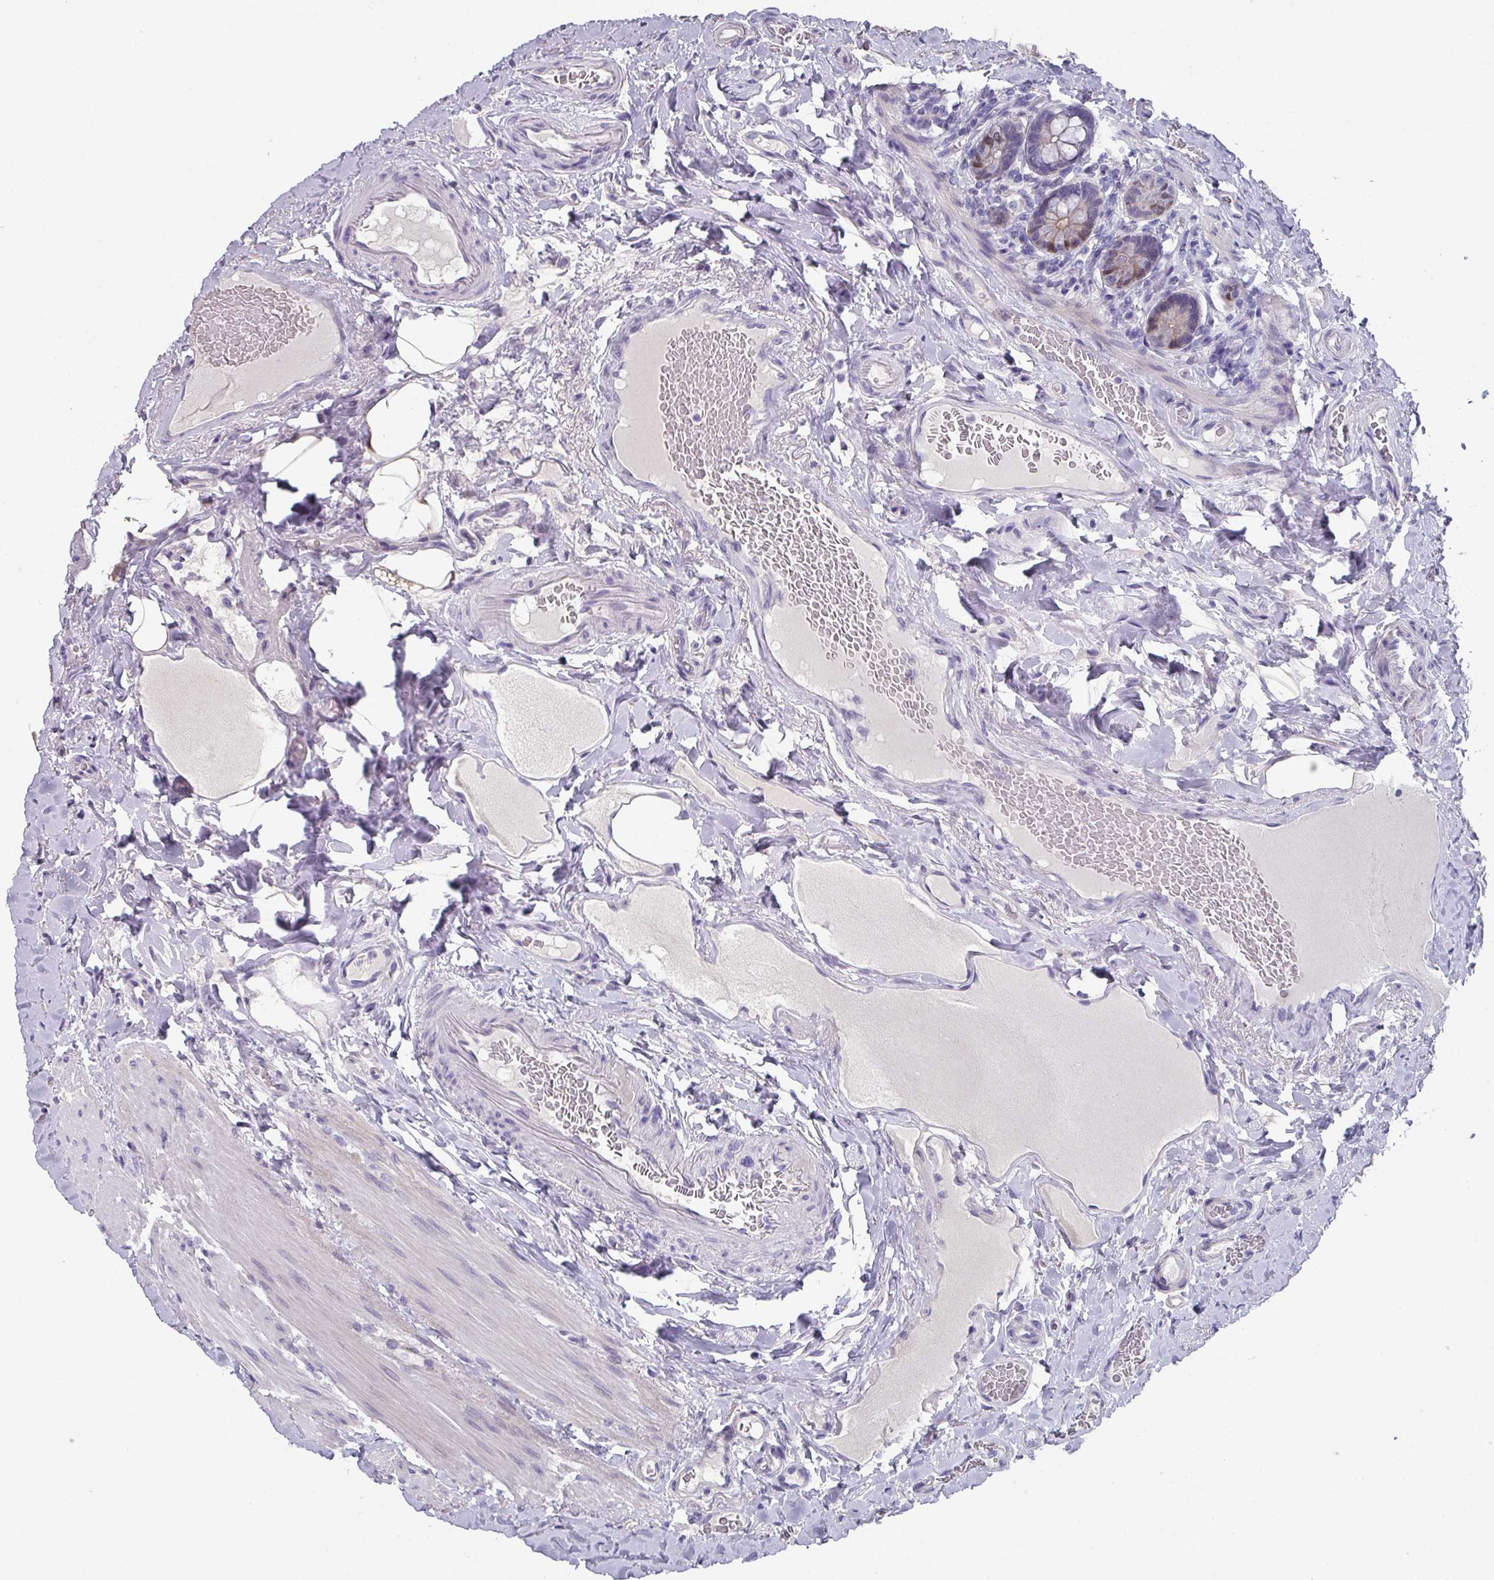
{"staining": {"intensity": "moderate", "quantity": "<25%", "location": "nuclear"}, "tissue": "small intestine", "cell_type": "Glandular cells", "image_type": "normal", "snomed": [{"axis": "morphology", "description": "Normal tissue, NOS"}, {"axis": "topography", "description": "Small intestine"}], "caption": "Immunohistochemical staining of benign small intestine shows <25% levels of moderate nuclear protein positivity in about <25% of glandular cells.", "gene": "DEFB115", "patient": {"sex": "female", "age": 64}}